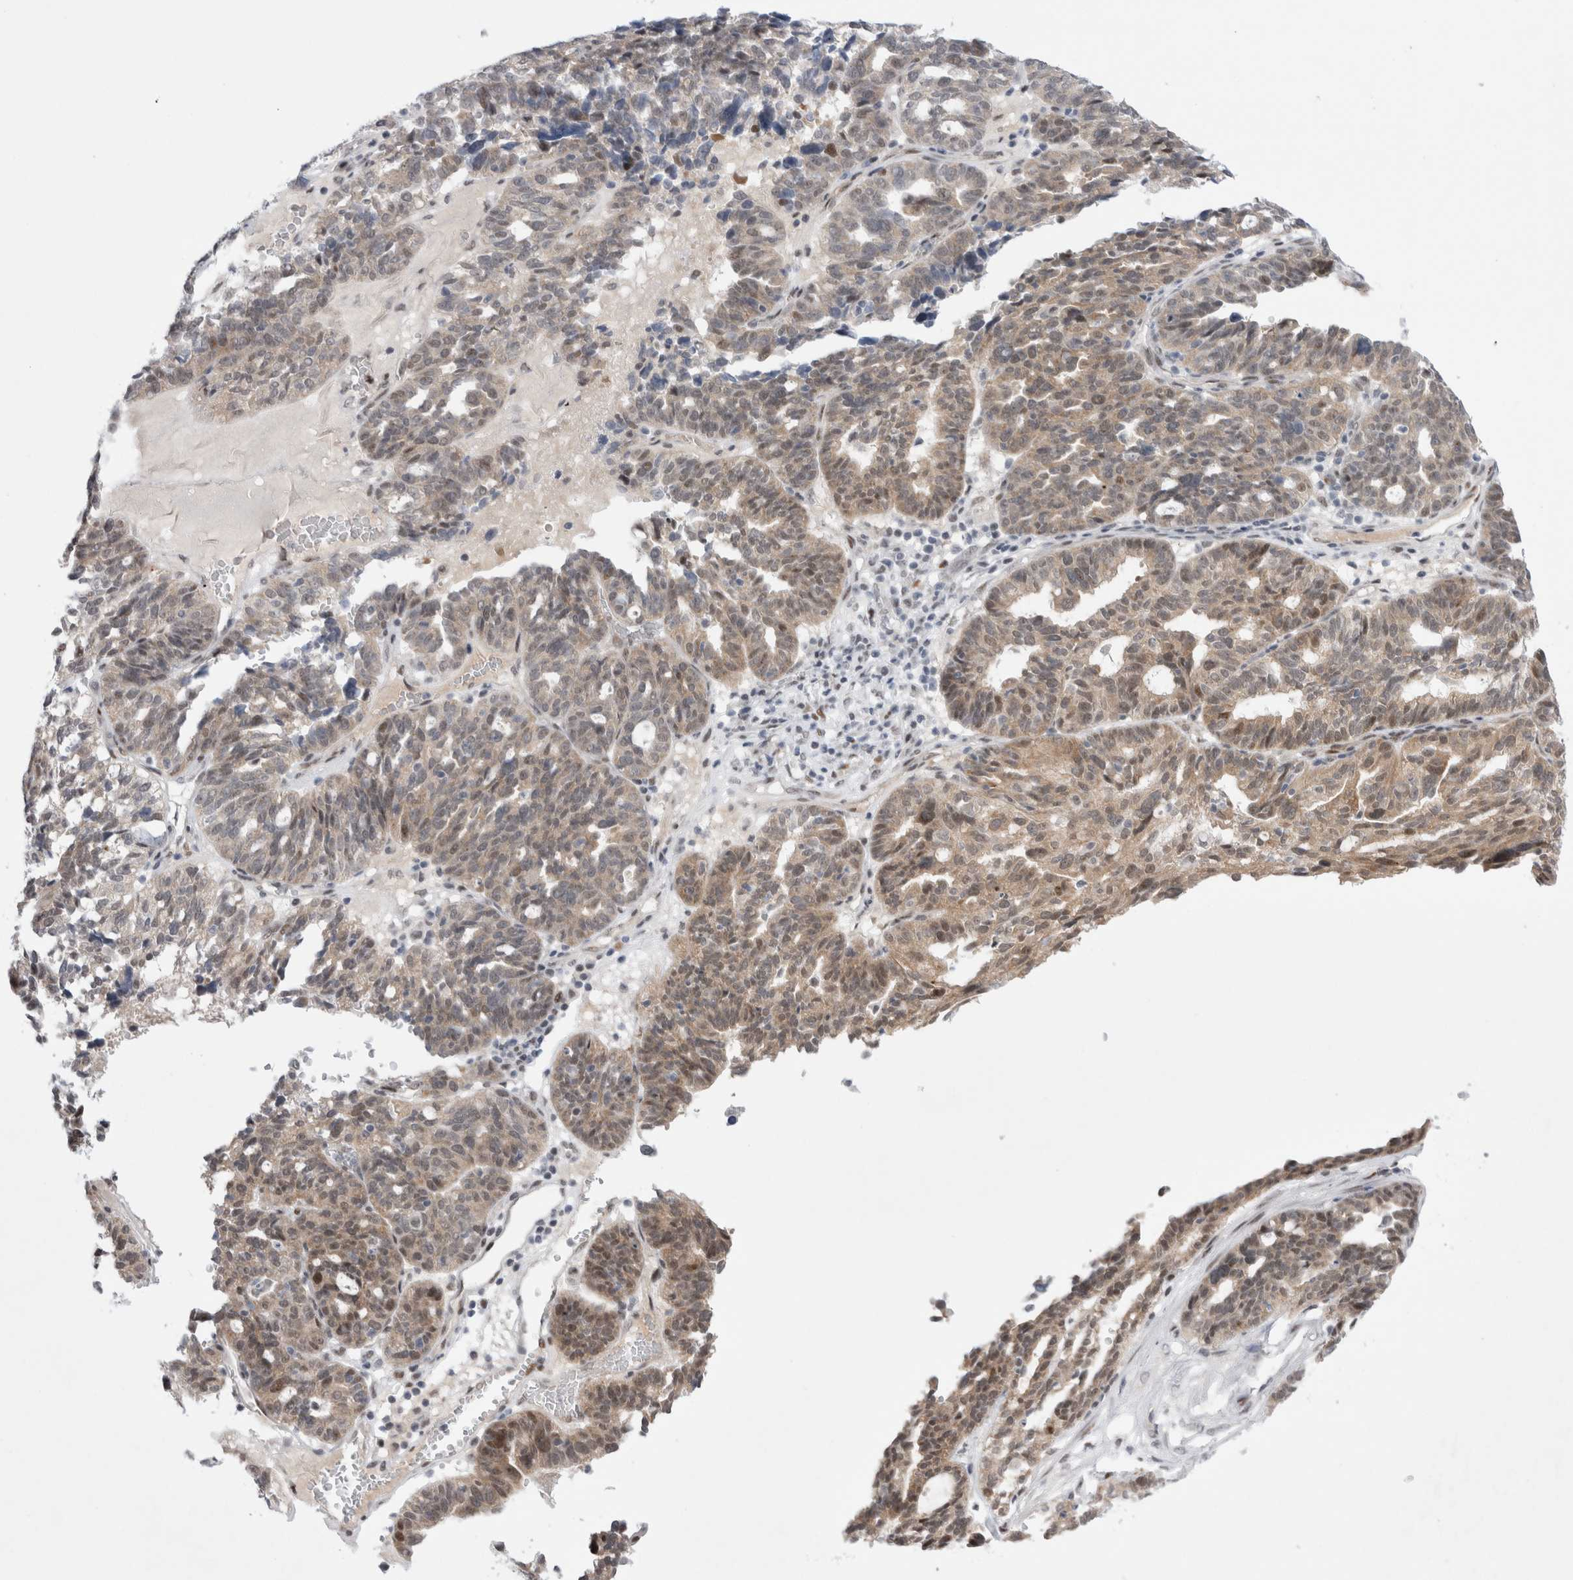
{"staining": {"intensity": "weak", "quantity": ">75%", "location": "cytoplasmic/membranous,nuclear"}, "tissue": "ovarian cancer", "cell_type": "Tumor cells", "image_type": "cancer", "snomed": [{"axis": "morphology", "description": "Cystadenocarcinoma, serous, NOS"}, {"axis": "topography", "description": "Ovary"}], "caption": "DAB (3,3'-diaminobenzidine) immunohistochemical staining of ovarian cancer (serous cystadenocarcinoma) demonstrates weak cytoplasmic/membranous and nuclear protein expression in about >75% of tumor cells. The staining was performed using DAB (3,3'-diaminobenzidine) to visualize the protein expression in brown, while the nuclei were stained in blue with hematoxylin (Magnification: 20x).", "gene": "WIPF2", "patient": {"sex": "female", "age": 59}}